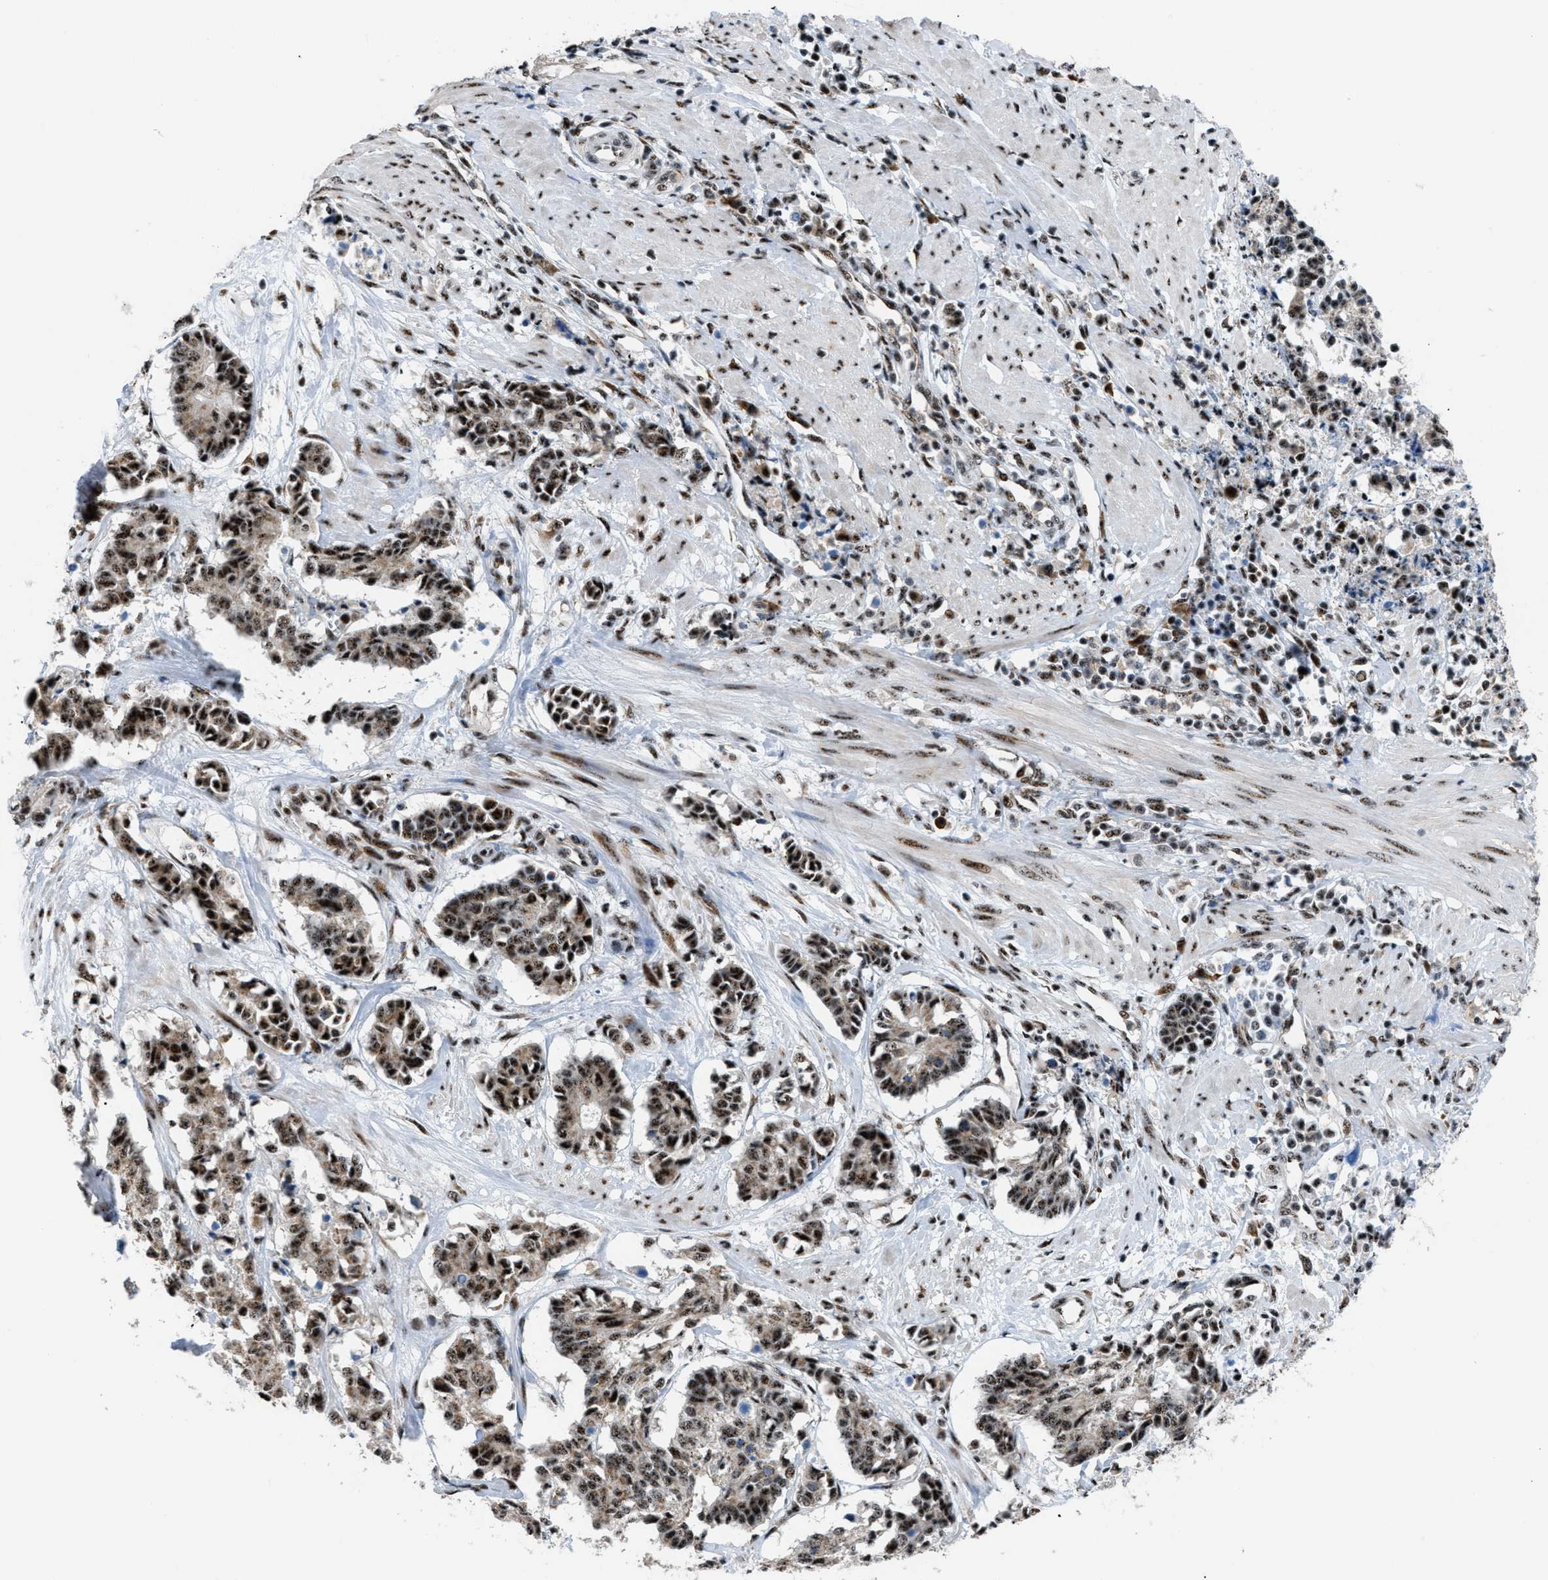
{"staining": {"intensity": "strong", "quantity": ">75%", "location": "cytoplasmic/membranous,nuclear"}, "tissue": "cervical cancer", "cell_type": "Tumor cells", "image_type": "cancer", "snomed": [{"axis": "morphology", "description": "Squamous cell carcinoma, NOS"}, {"axis": "topography", "description": "Cervix"}], "caption": "Immunohistochemistry of human cervical squamous cell carcinoma shows high levels of strong cytoplasmic/membranous and nuclear expression in approximately >75% of tumor cells. (DAB (3,3'-diaminobenzidine) = brown stain, brightfield microscopy at high magnification).", "gene": "CDR2", "patient": {"sex": "female", "age": 35}}